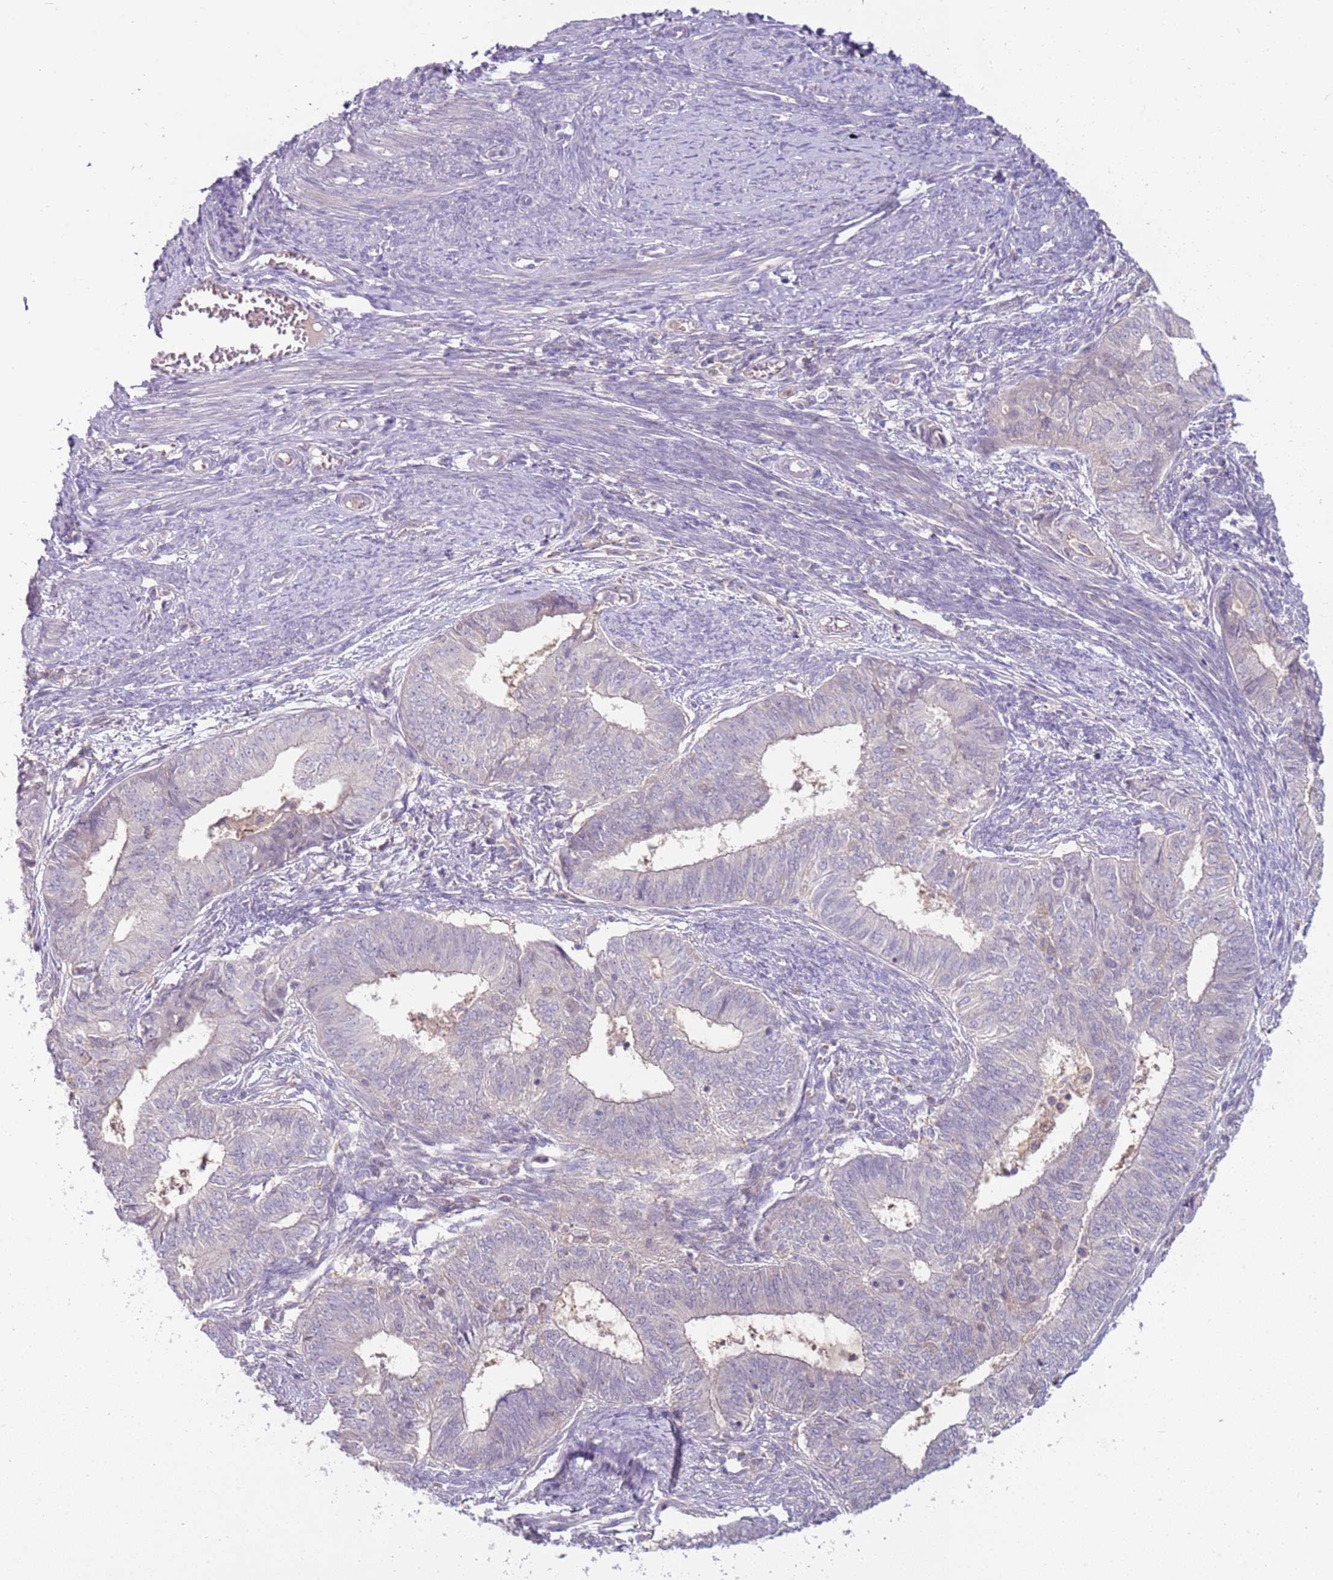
{"staining": {"intensity": "negative", "quantity": "none", "location": "none"}, "tissue": "endometrial cancer", "cell_type": "Tumor cells", "image_type": "cancer", "snomed": [{"axis": "morphology", "description": "Adenocarcinoma, NOS"}, {"axis": "topography", "description": "Endometrium"}], "caption": "Endometrial cancer stained for a protein using immunohistochemistry displays no positivity tumor cells.", "gene": "ARHGAP5", "patient": {"sex": "female", "age": 62}}